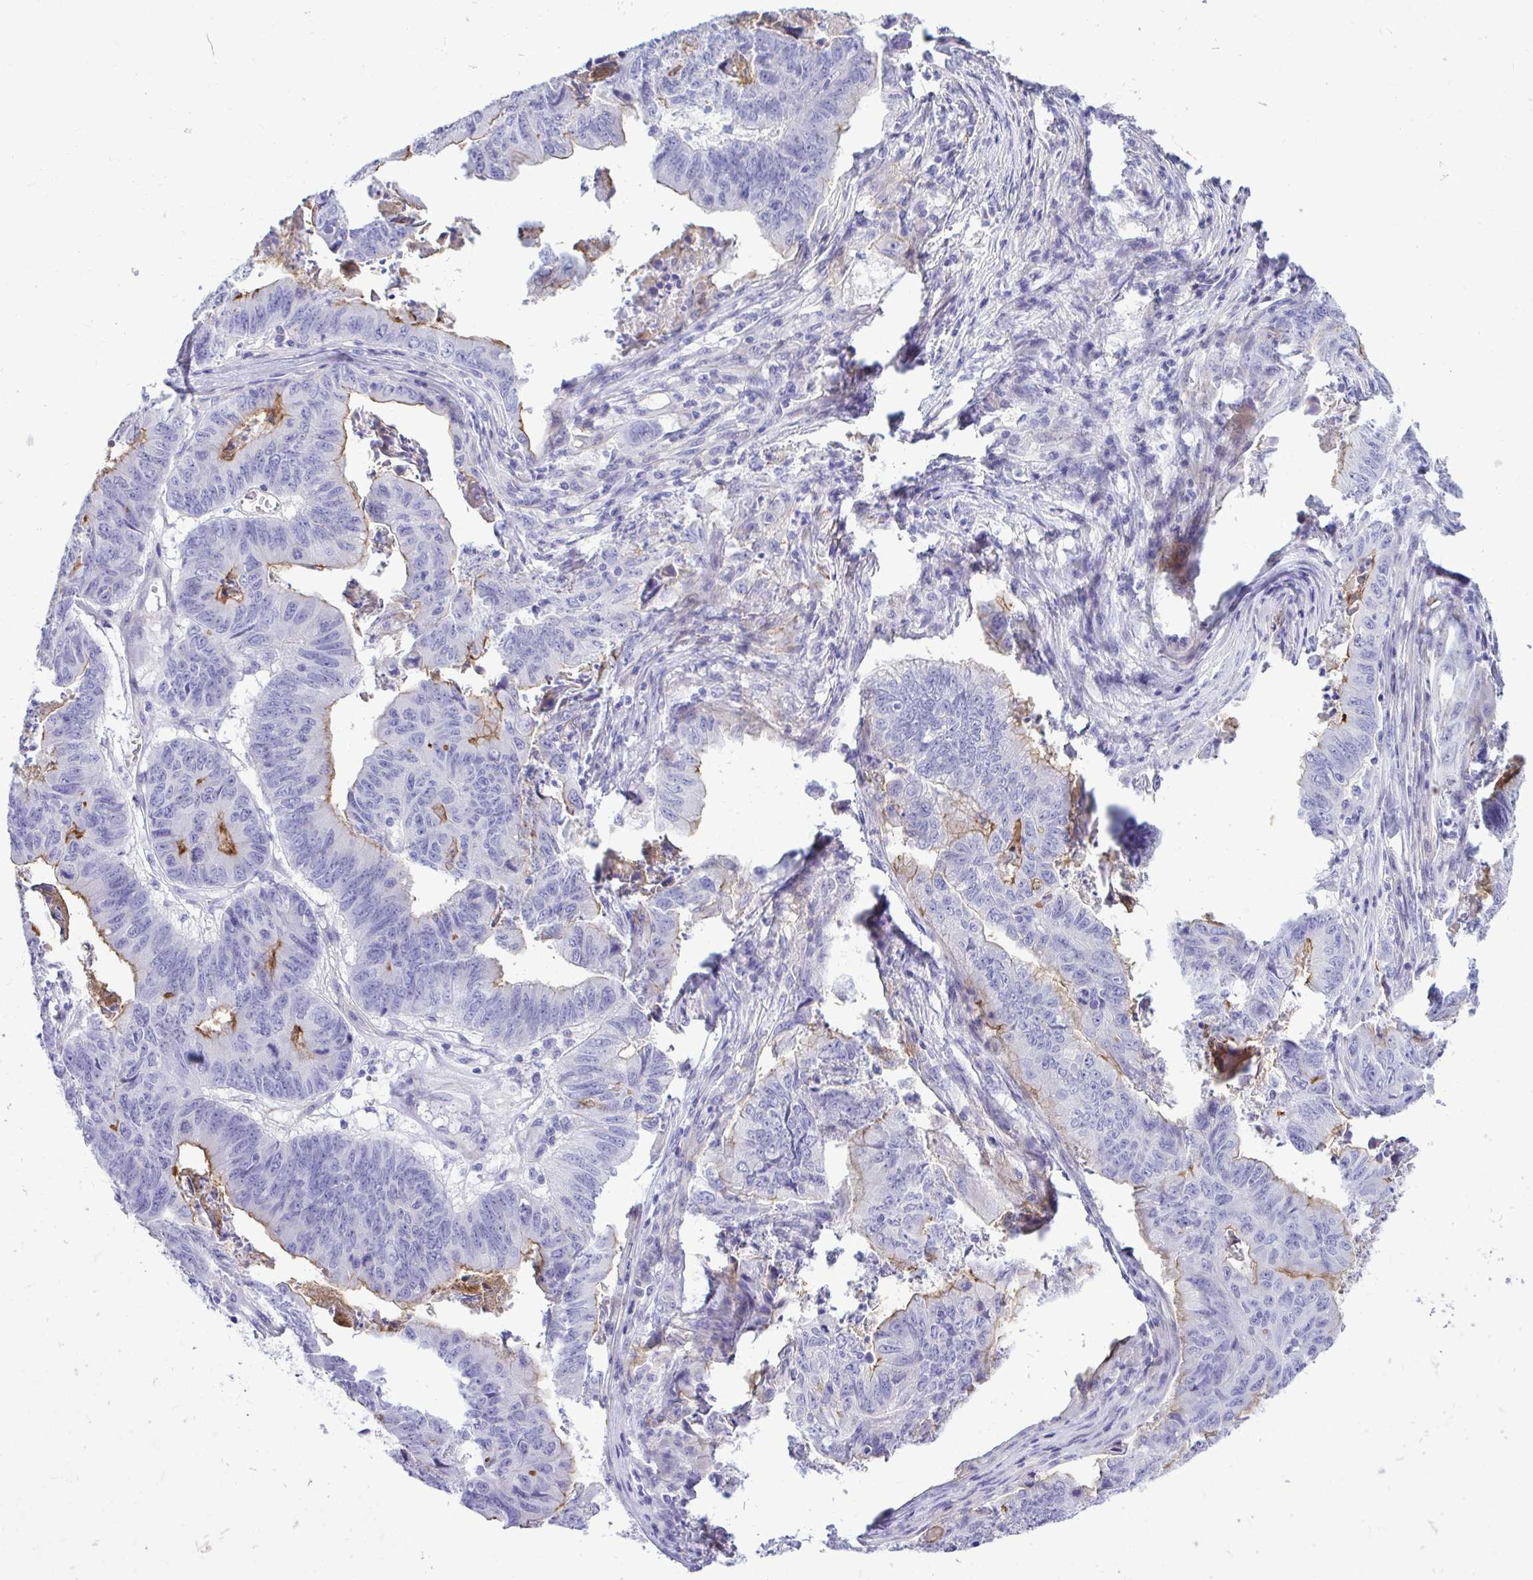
{"staining": {"intensity": "negative", "quantity": "none", "location": "none"}, "tissue": "stomach cancer", "cell_type": "Tumor cells", "image_type": "cancer", "snomed": [{"axis": "morphology", "description": "Adenocarcinoma, NOS"}, {"axis": "topography", "description": "Stomach, lower"}], "caption": "Adenocarcinoma (stomach) was stained to show a protein in brown. There is no significant expression in tumor cells.", "gene": "ABCG2", "patient": {"sex": "male", "age": 77}}